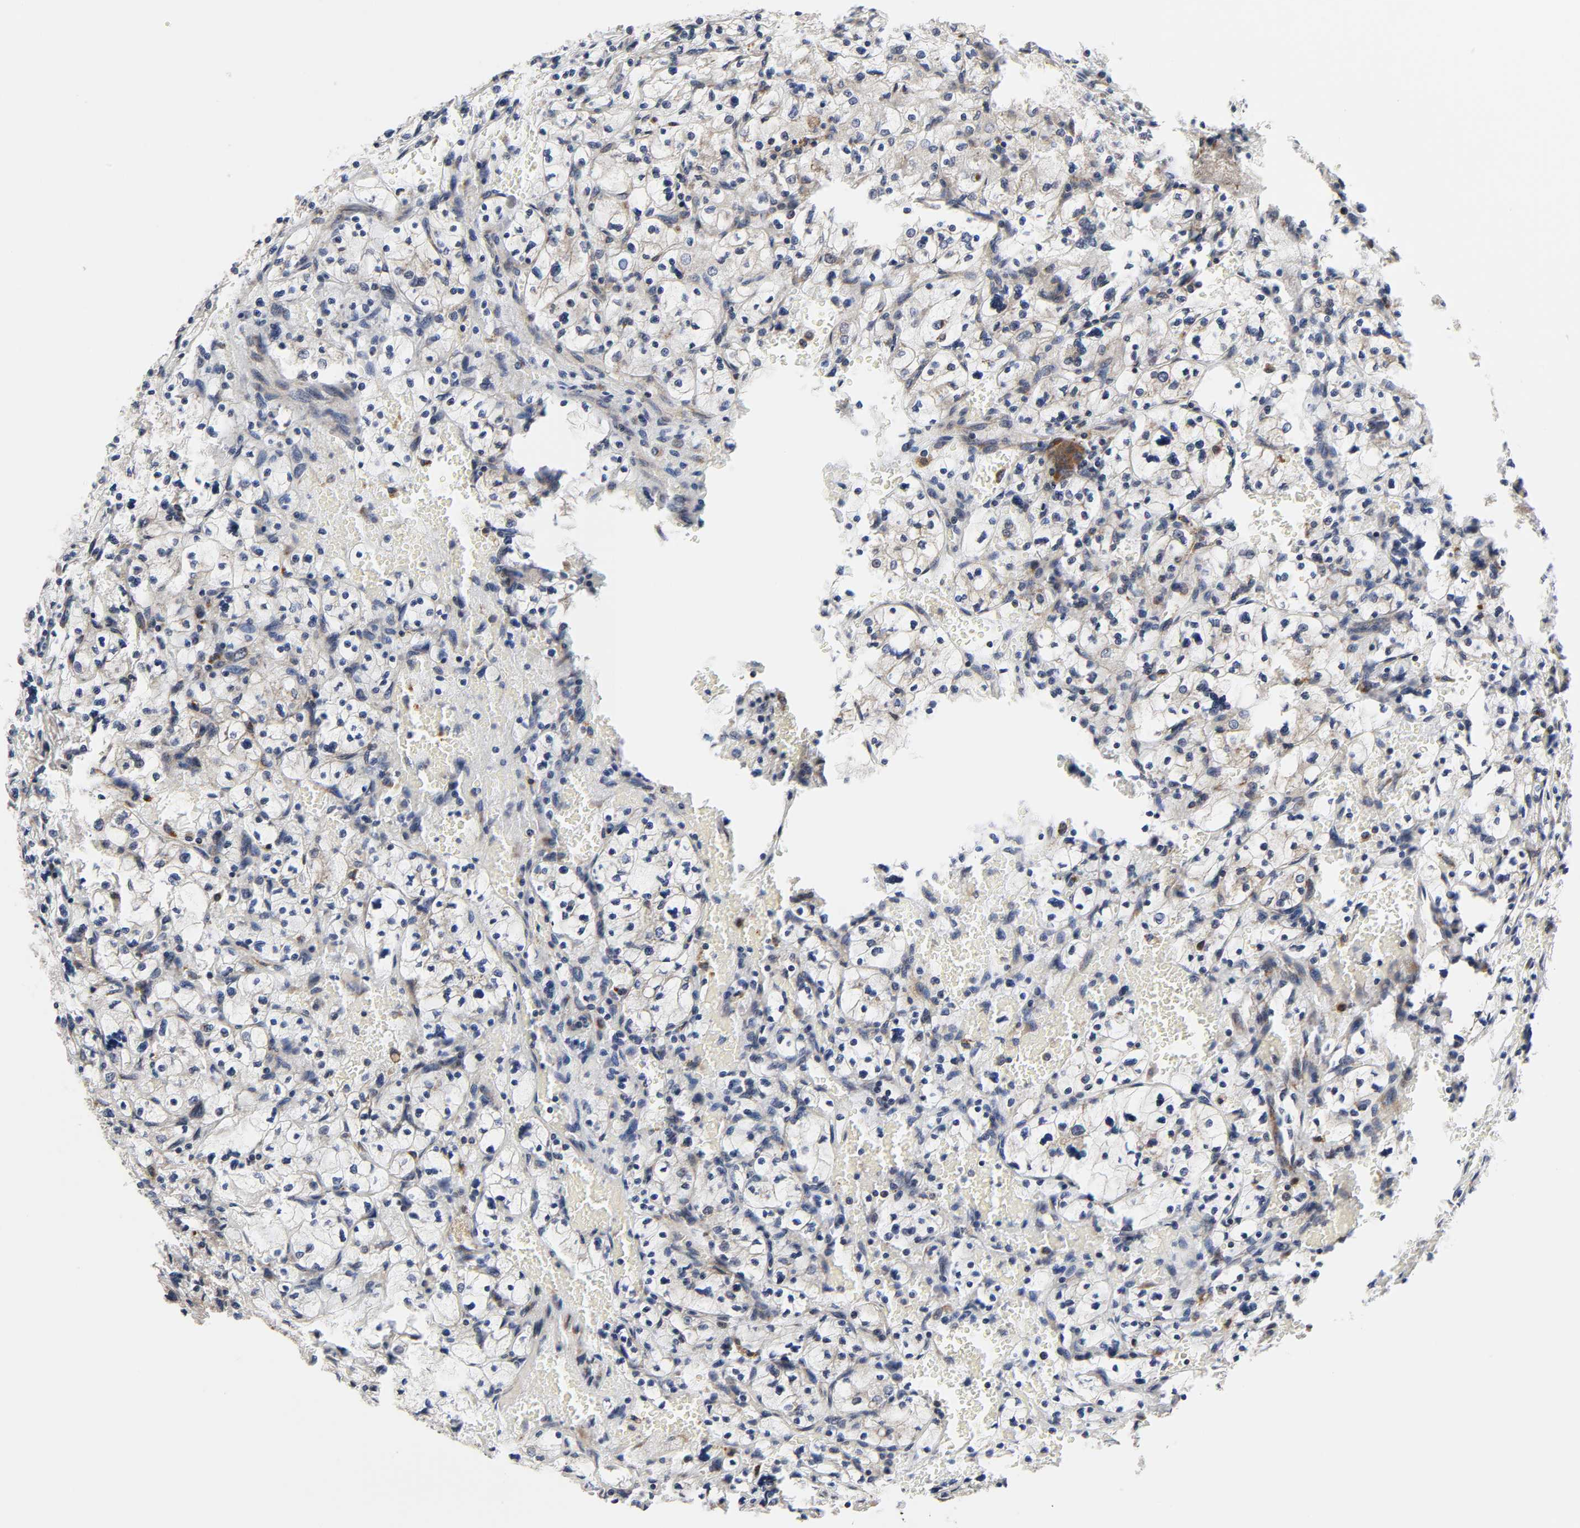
{"staining": {"intensity": "negative", "quantity": "none", "location": "none"}, "tissue": "renal cancer", "cell_type": "Tumor cells", "image_type": "cancer", "snomed": [{"axis": "morphology", "description": "Adenocarcinoma, NOS"}, {"axis": "topography", "description": "Kidney"}], "caption": "Tumor cells are negative for protein expression in human renal cancer (adenocarcinoma).", "gene": "BAX", "patient": {"sex": "female", "age": 83}}